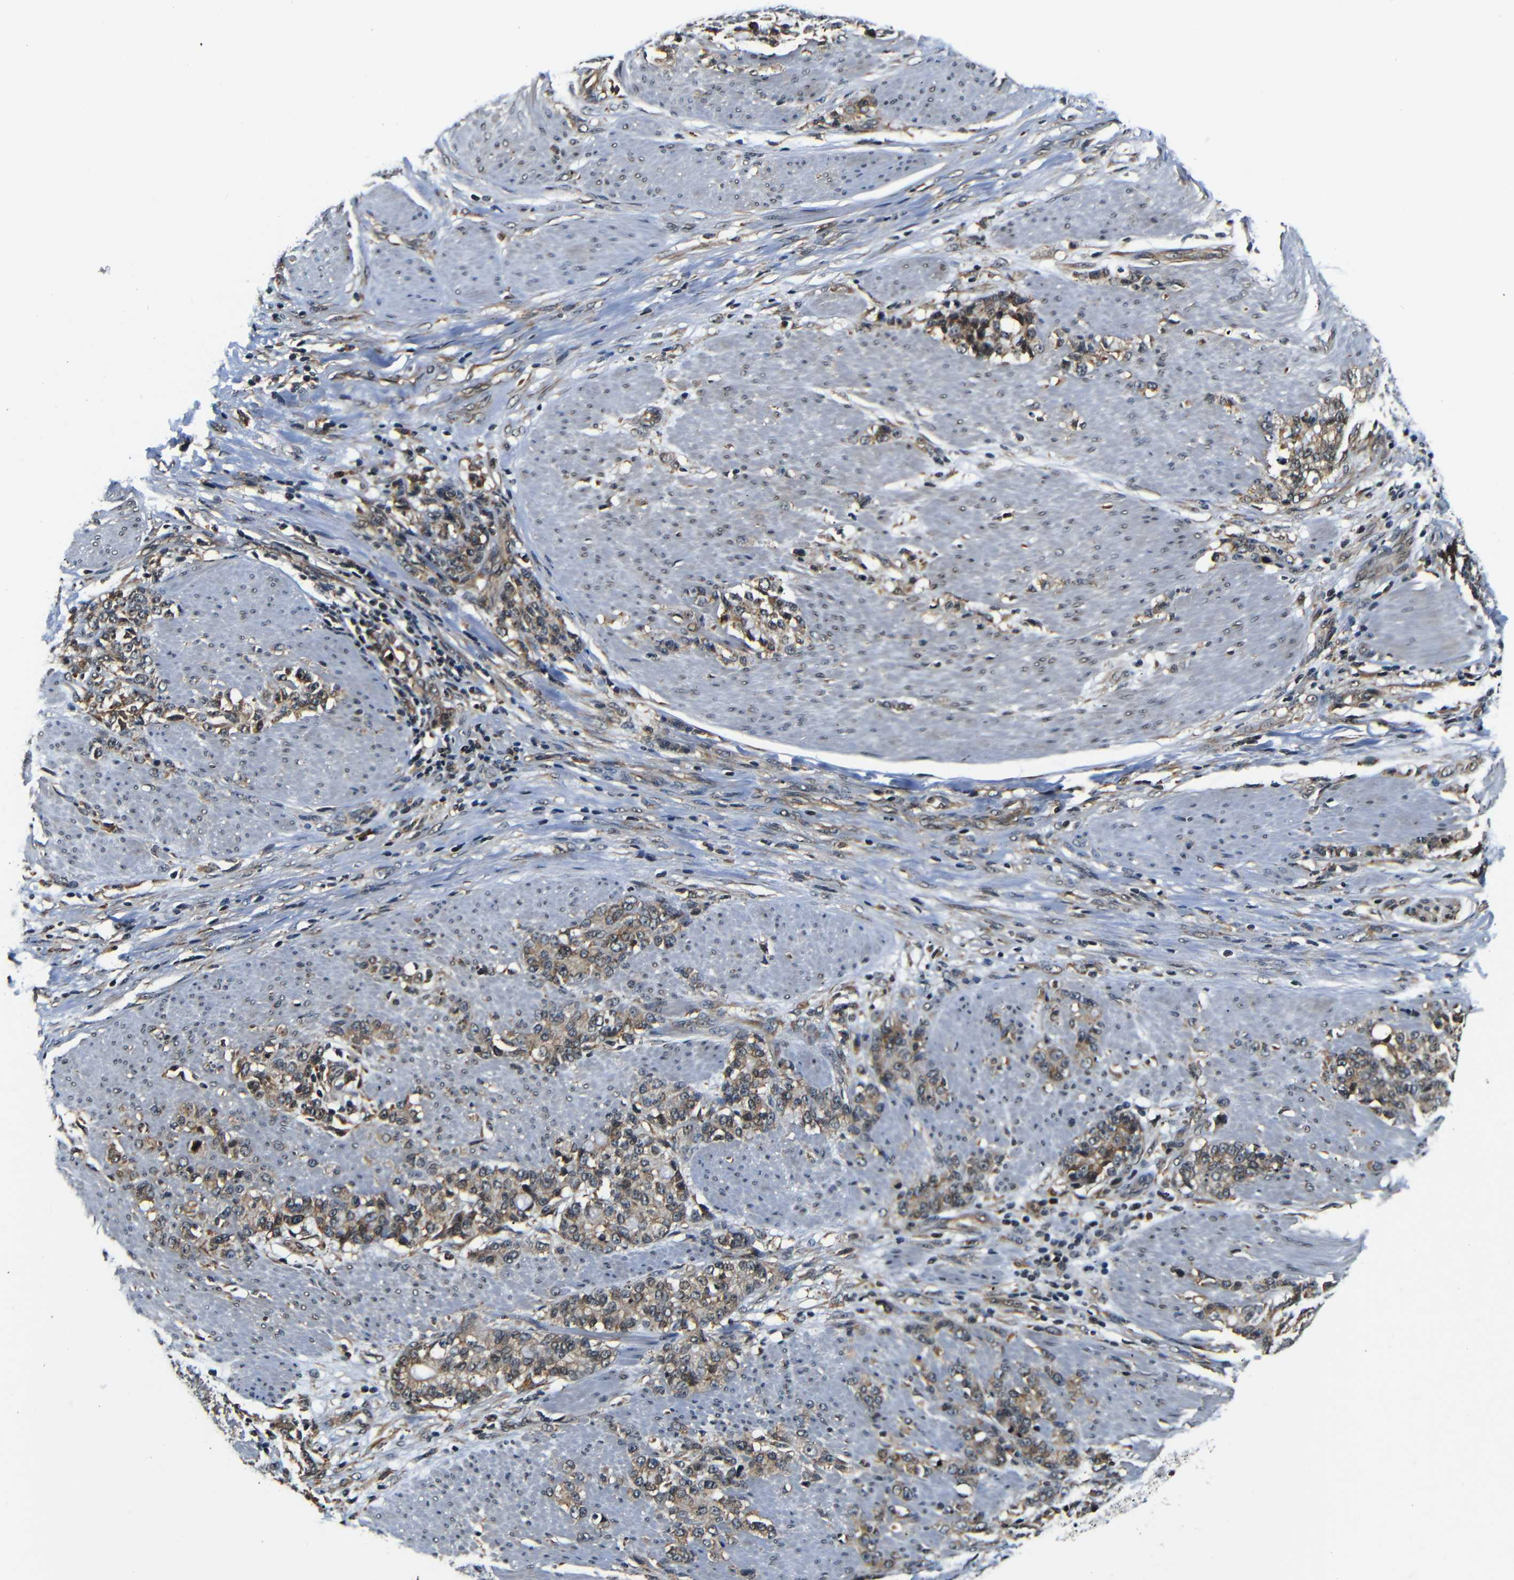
{"staining": {"intensity": "moderate", "quantity": ">75%", "location": "cytoplasmic/membranous"}, "tissue": "stomach cancer", "cell_type": "Tumor cells", "image_type": "cancer", "snomed": [{"axis": "morphology", "description": "Adenocarcinoma, NOS"}, {"axis": "topography", "description": "Stomach, lower"}], "caption": "There is medium levels of moderate cytoplasmic/membranous positivity in tumor cells of adenocarcinoma (stomach), as demonstrated by immunohistochemical staining (brown color).", "gene": "NCBP3", "patient": {"sex": "male", "age": 88}}